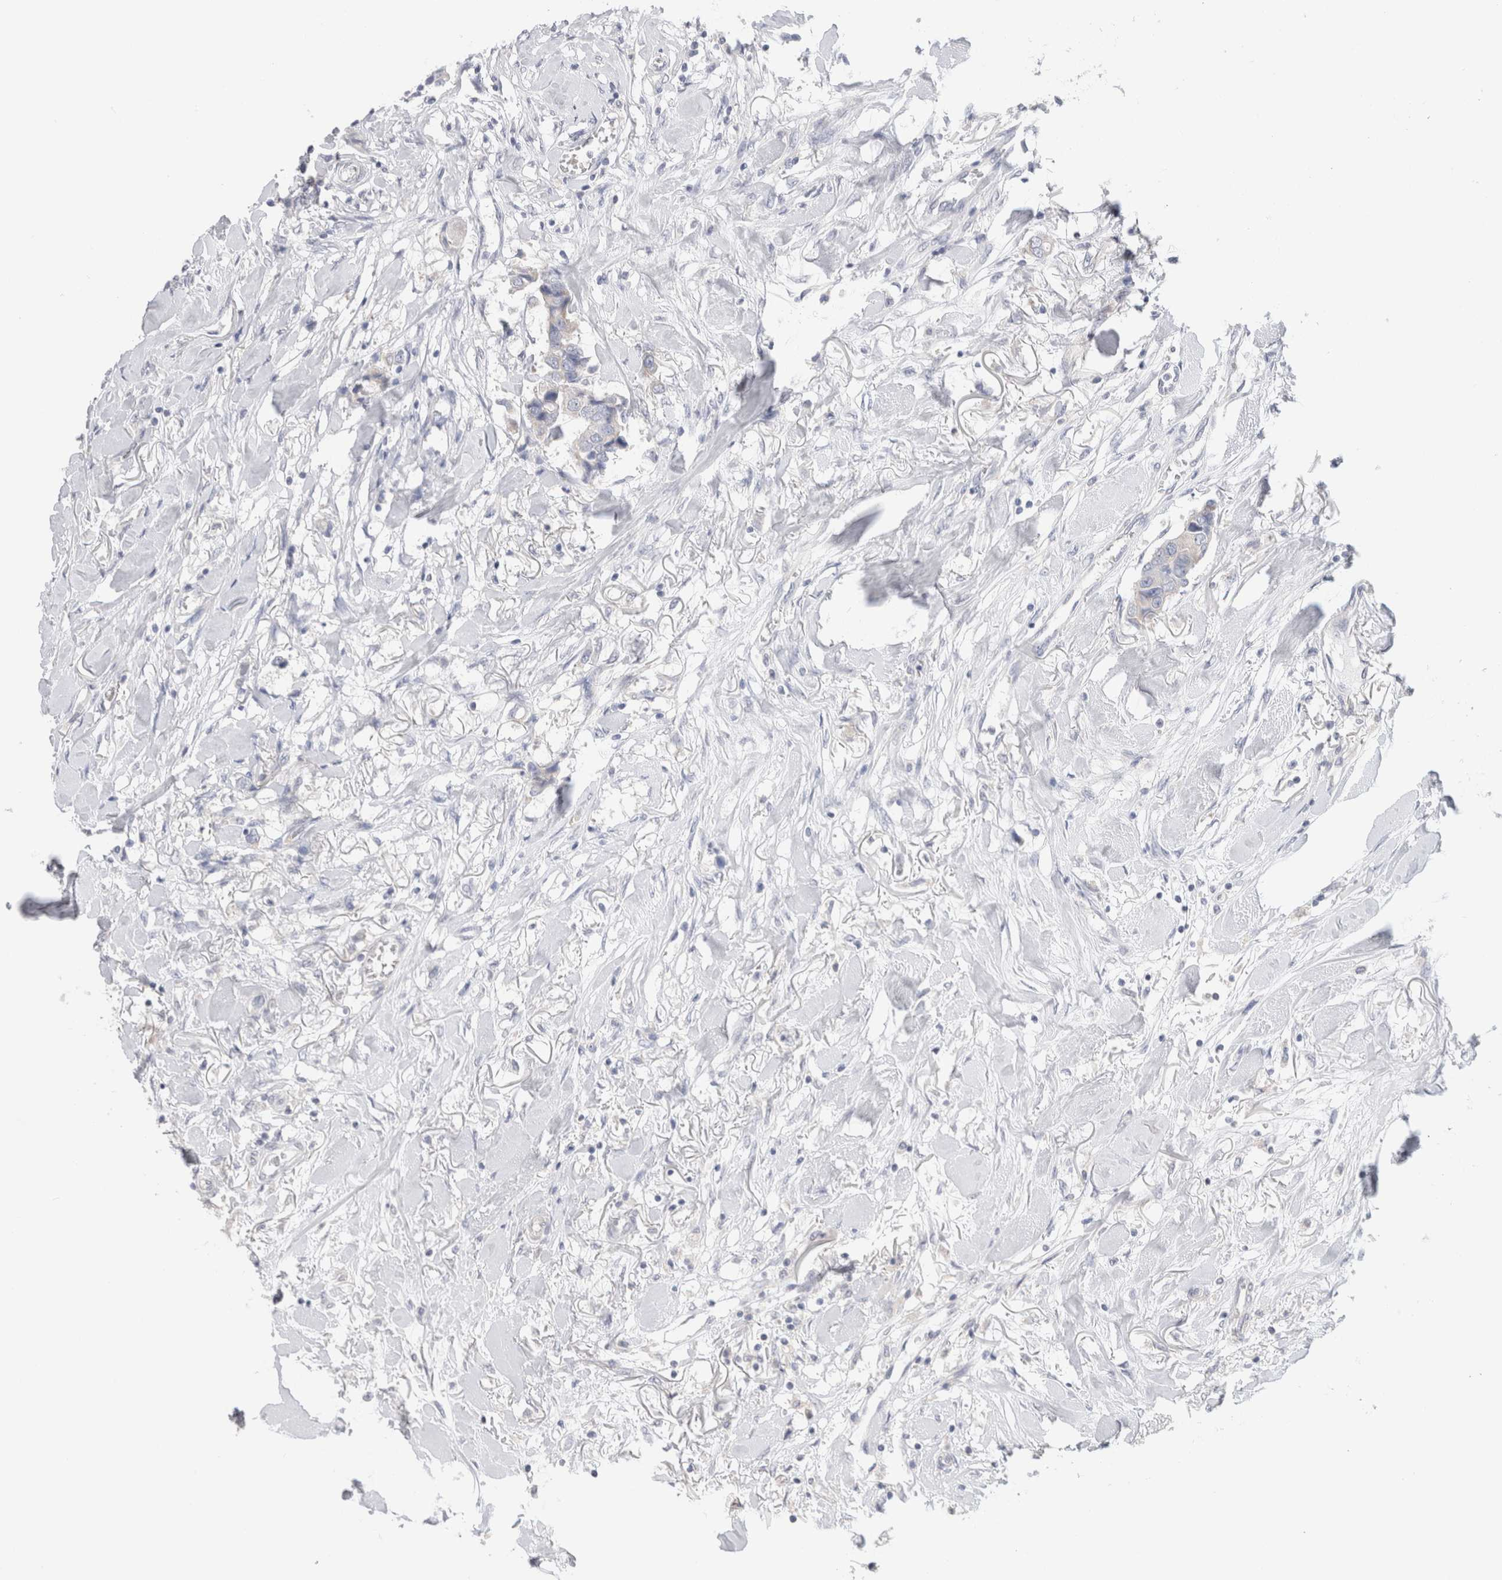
{"staining": {"intensity": "weak", "quantity": "<25%", "location": "cytoplasmic/membranous"}, "tissue": "breast cancer", "cell_type": "Tumor cells", "image_type": "cancer", "snomed": [{"axis": "morphology", "description": "Duct carcinoma"}, {"axis": "topography", "description": "Breast"}], "caption": "Immunohistochemistry image of human breast cancer stained for a protein (brown), which displays no expression in tumor cells.", "gene": "NDOR1", "patient": {"sex": "female", "age": 80}}